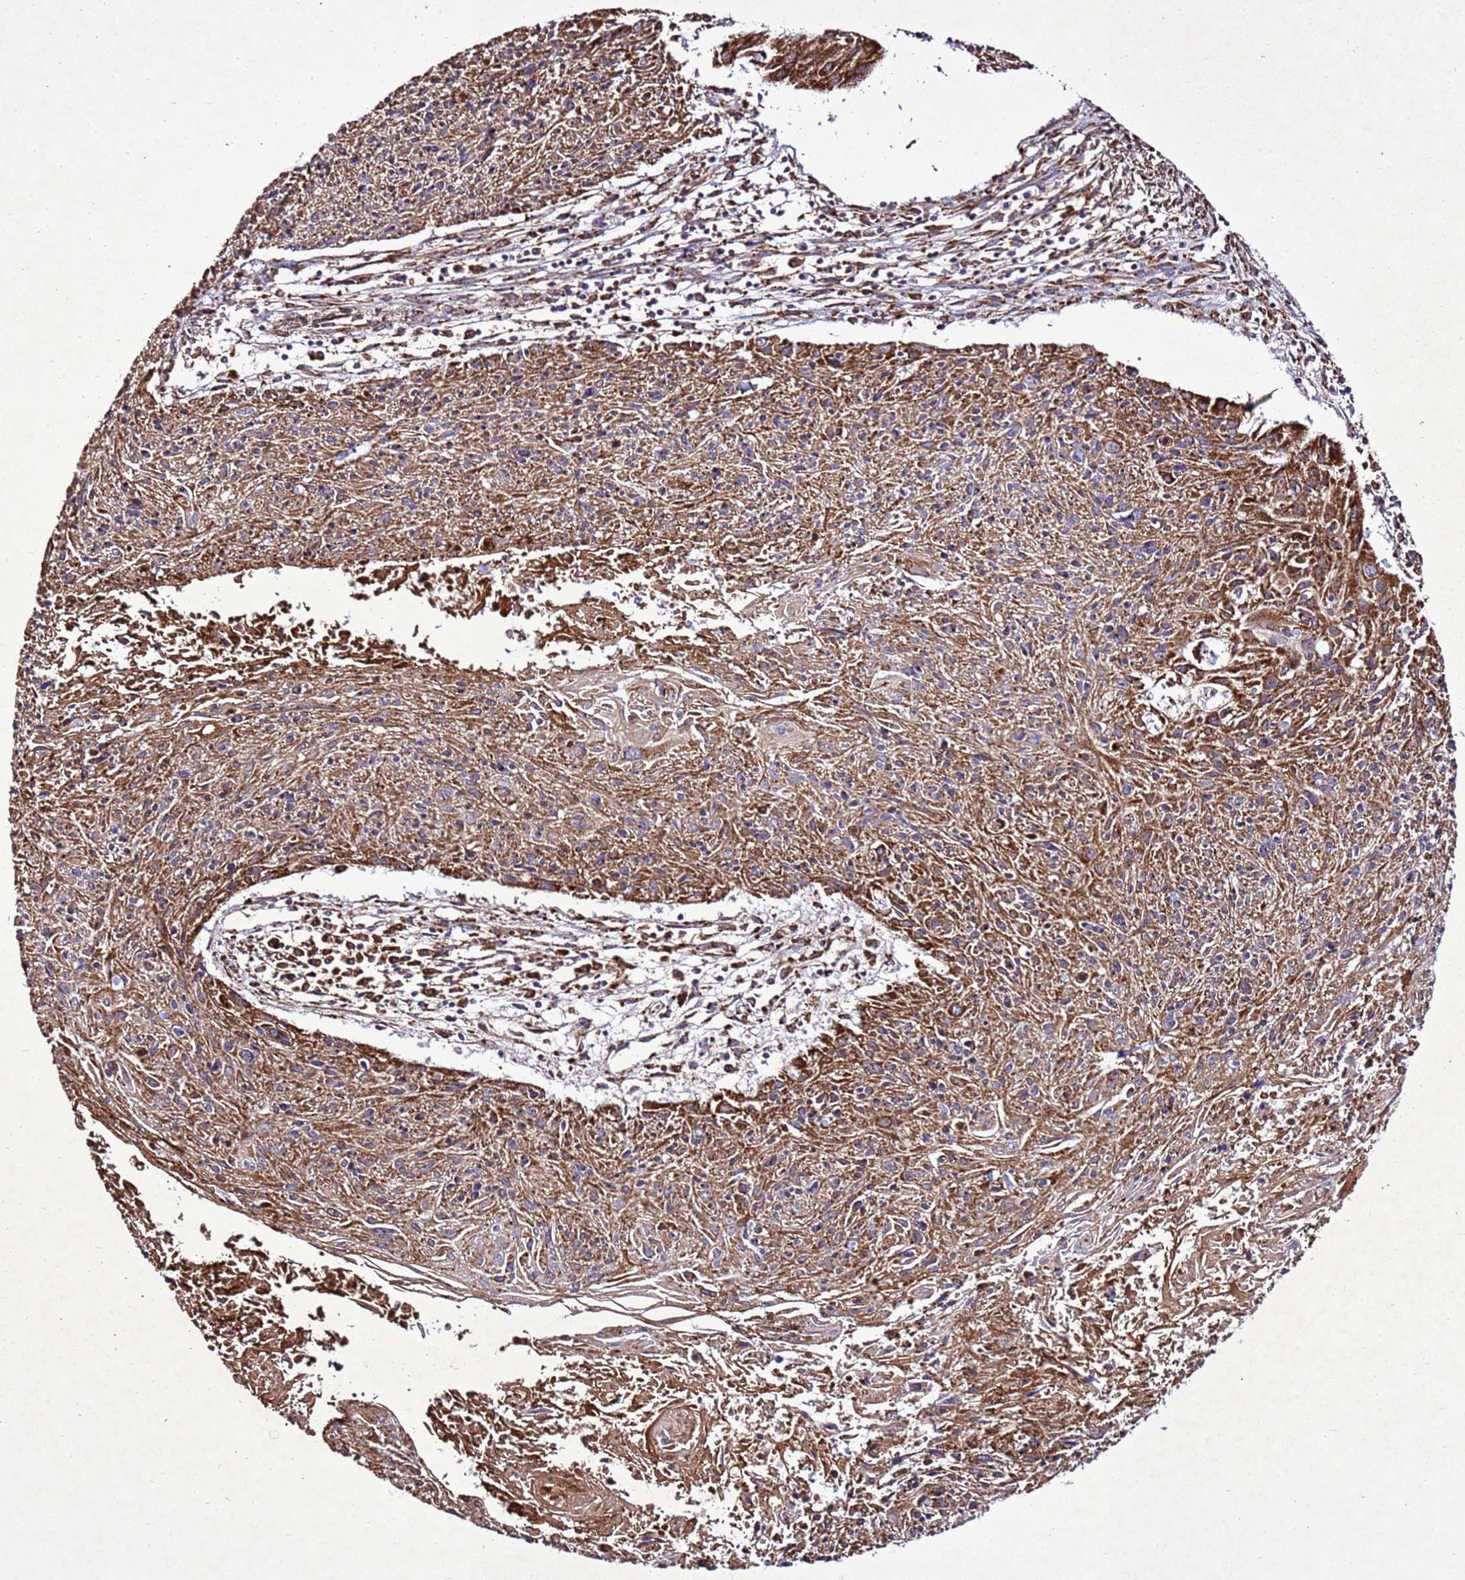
{"staining": {"intensity": "strong", "quantity": ">75%", "location": "cytoplasmic/membranous"}, "tissue": "cervical cancer", "cell_type": "Tumor cells", "image_type": "cancer", "snomed": [{"axis": "morphology", "description": "Squamous cell carcinoma, NOS"}, {"axis": "topography", "description": "Cervix"}], "caption": "A high-resolution micrograph shows immunohistochemistry staining of cervical squamous cell carcinoma, which demonstrates strong cytoplasmic/membranous staining in about >75% of tumor cells.", "gene": "ANTKMT", "patient": {"sex": "female", "age": 51}}